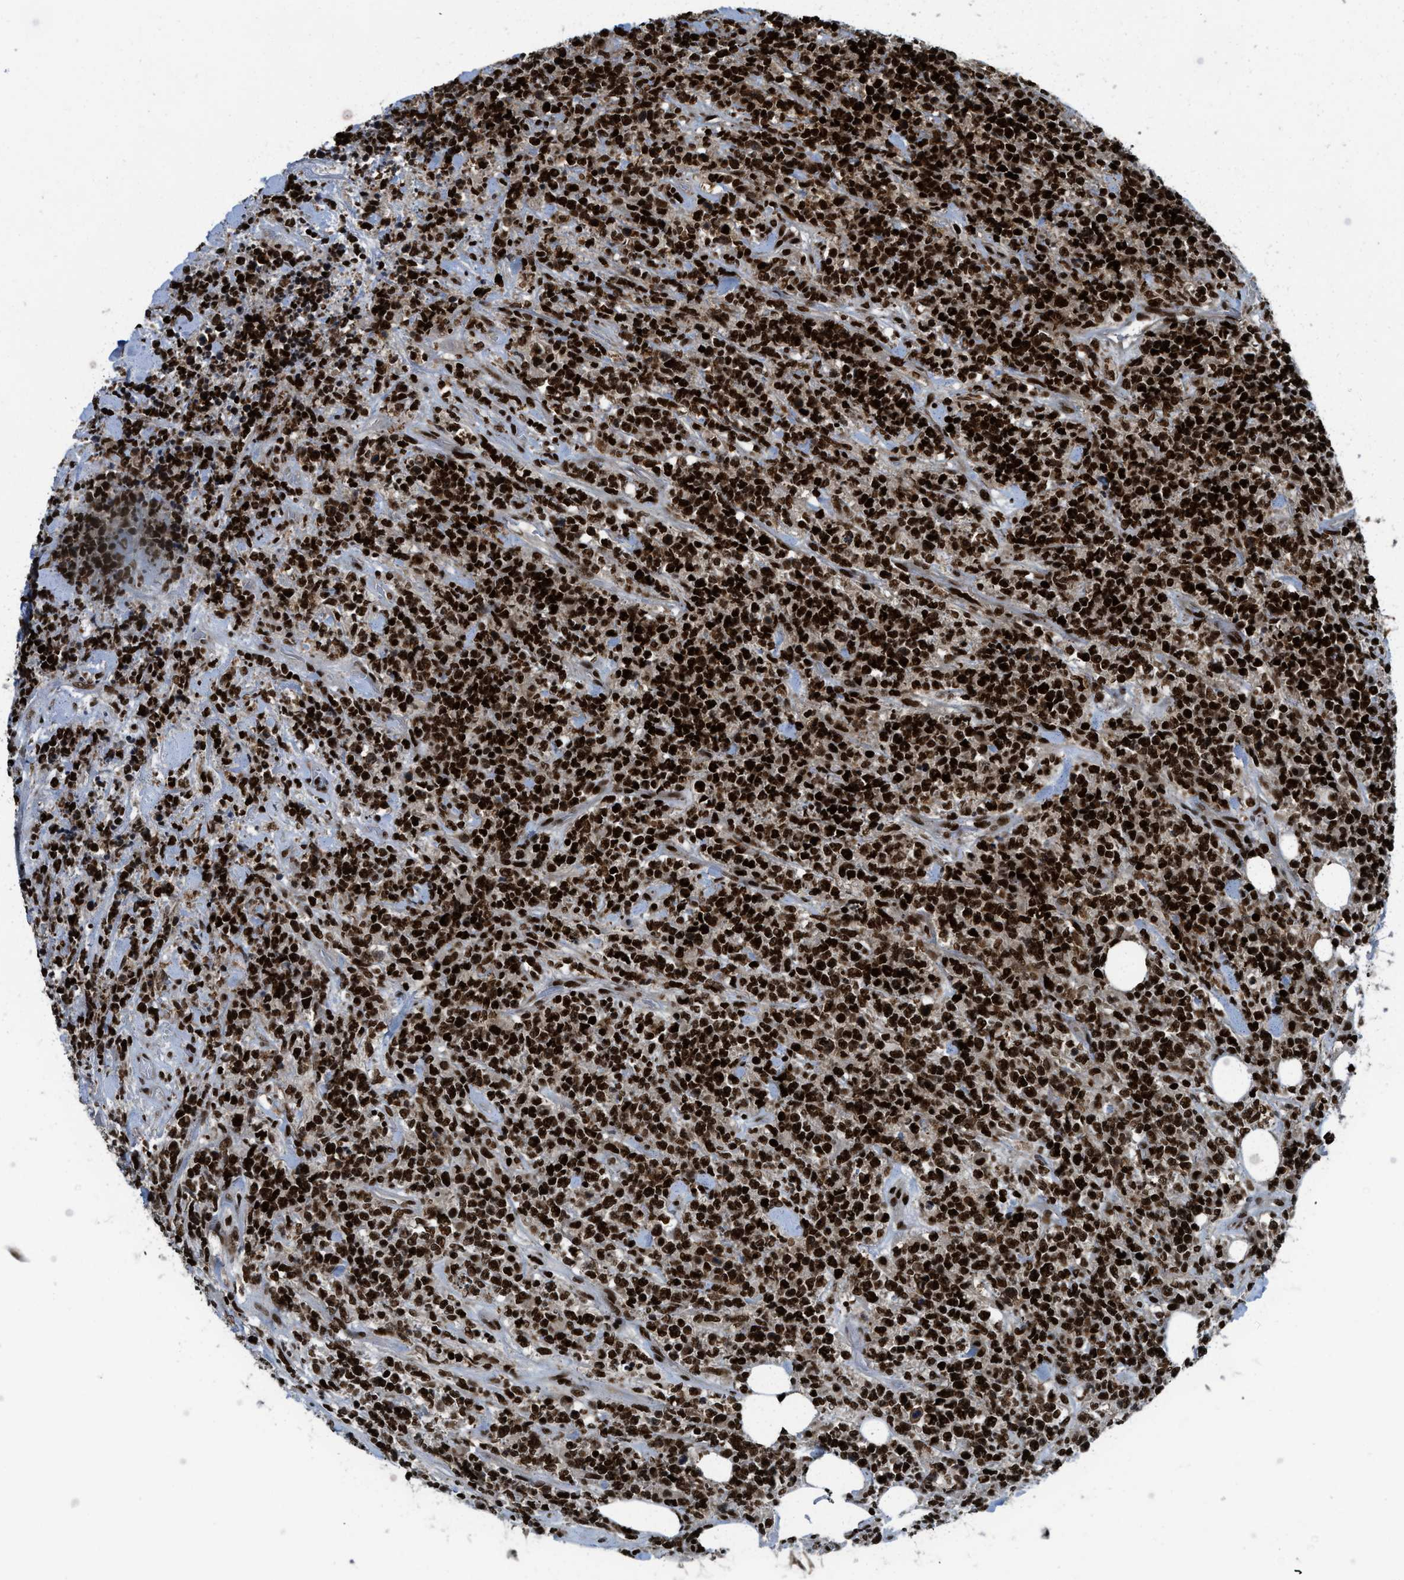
{"staining": {"intensity": "strong", "quantity": ">75%", "location": "nuclear"}, "tissue": "lymphoma", "cell_type": "Tumor cells", "image_type": "cancer", "snomed": [{"axis": "morphology", "description": "Malignant lymphoma, non-Hodgkin's type, High grade"}, {"axis": "topography", "description": "Soft tissue"}], "caption": "This is a photomicrograph of immunohistochemistry (IHC) staining of lymphoma, which shows strong positivity in the nuclear of tumor cells.", "gene": "RFX5", "patient": {"sex": "male", "age": 18}}